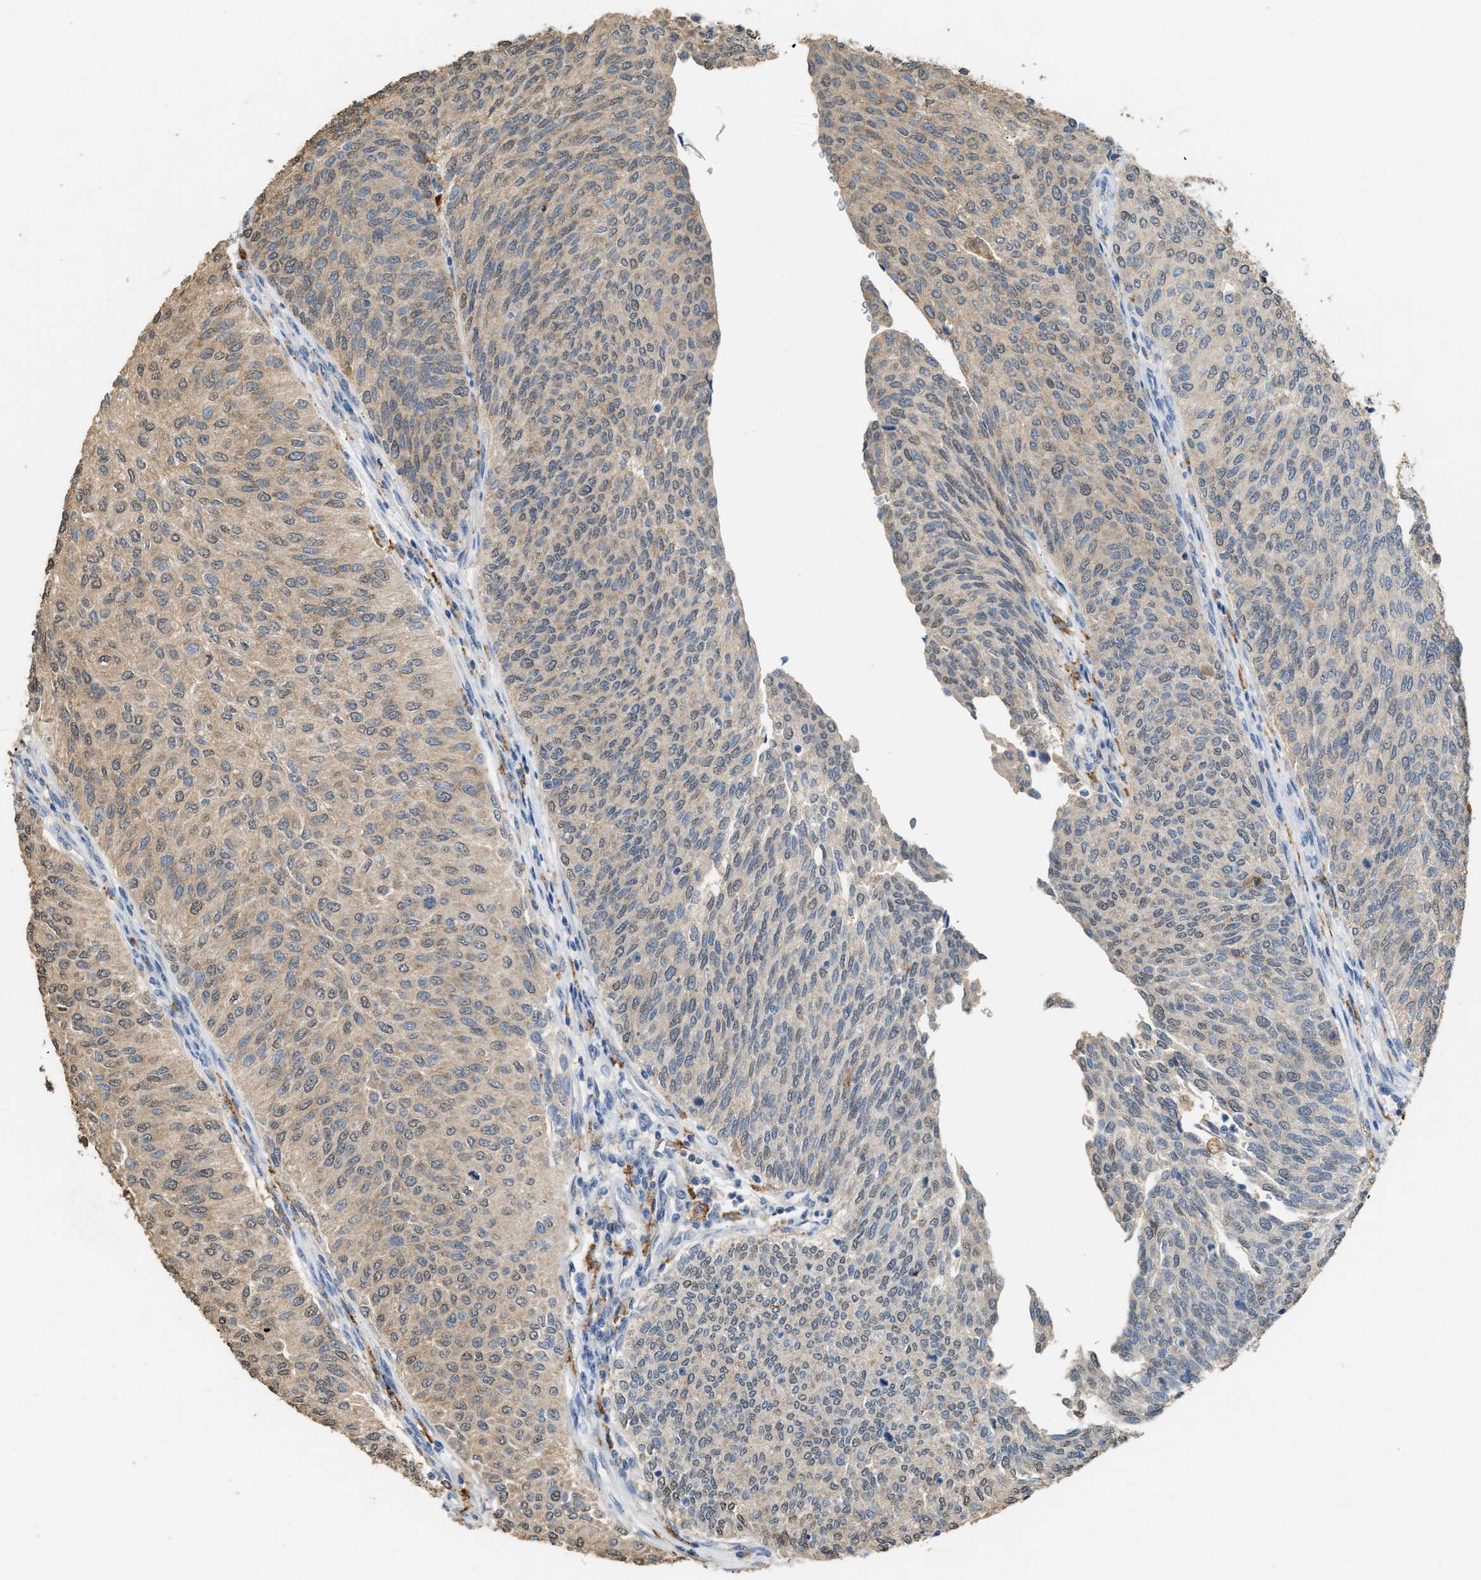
{"staining": {"intensity": "weak", "quantity": "25%-75%", "location": "cytoplasmic/membranous"}, "tissue": "urothelial cancer", "cell_type": "Tumor cells", "image_type": "cancer", "snomed": [{"axis": "morphology", "description": "Urothelial carcinoma, Low grade"}, {"axis": "topography", "description": "Urinary bladder"}], "caption": "A brown stain shows weak cytoplasmic/membranous positivity of a protein in urothelial carcinoma (low-grade) tumor cells. The staining was performed using DAB, with brown indicating positive protein expression. Nuclei are stained blue with hematoxylin.", "gene": "GCN1", "patient": {"sex": "female", "age": 79}}